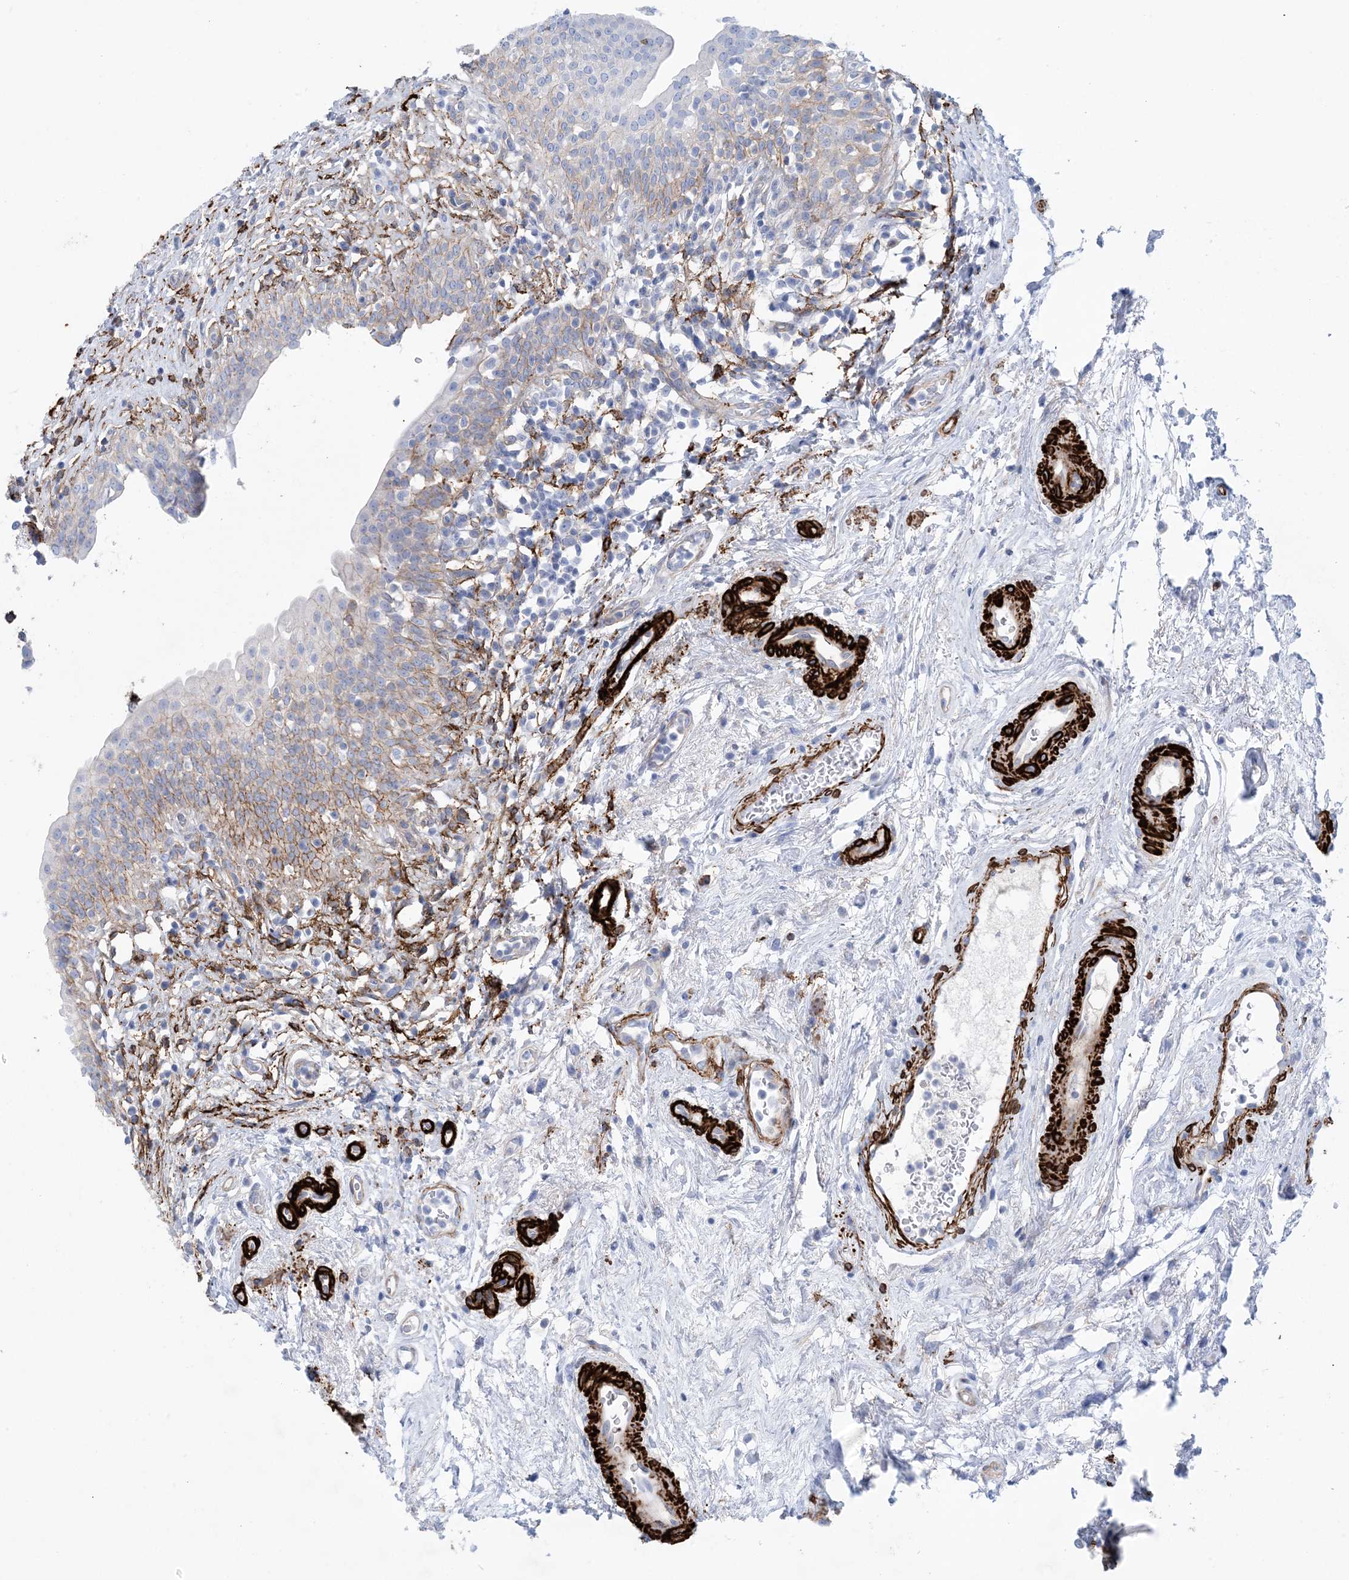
{"staining": {"intensity": "moderate", "quantity": "25%-75%", "location": "cytoplasmic/membranous"}, "tissue": "urinary bladder", "cell_type": "Urothelial cells", "image_type": "normal", "snomed": [{"axis": "morphology", "description": "Normal tissue, NOS"}, {"axis": "topography", "description": "Urinary bladder"}], "caption": "Moderate cytoplasmic/membranous positivity is seen in about 25%-75% of urothelial cells in benign urinary bladder. Nuclei are stained in blue.", "gene": "SHANK1", "patient": {"sex": "male", "age": 83}}